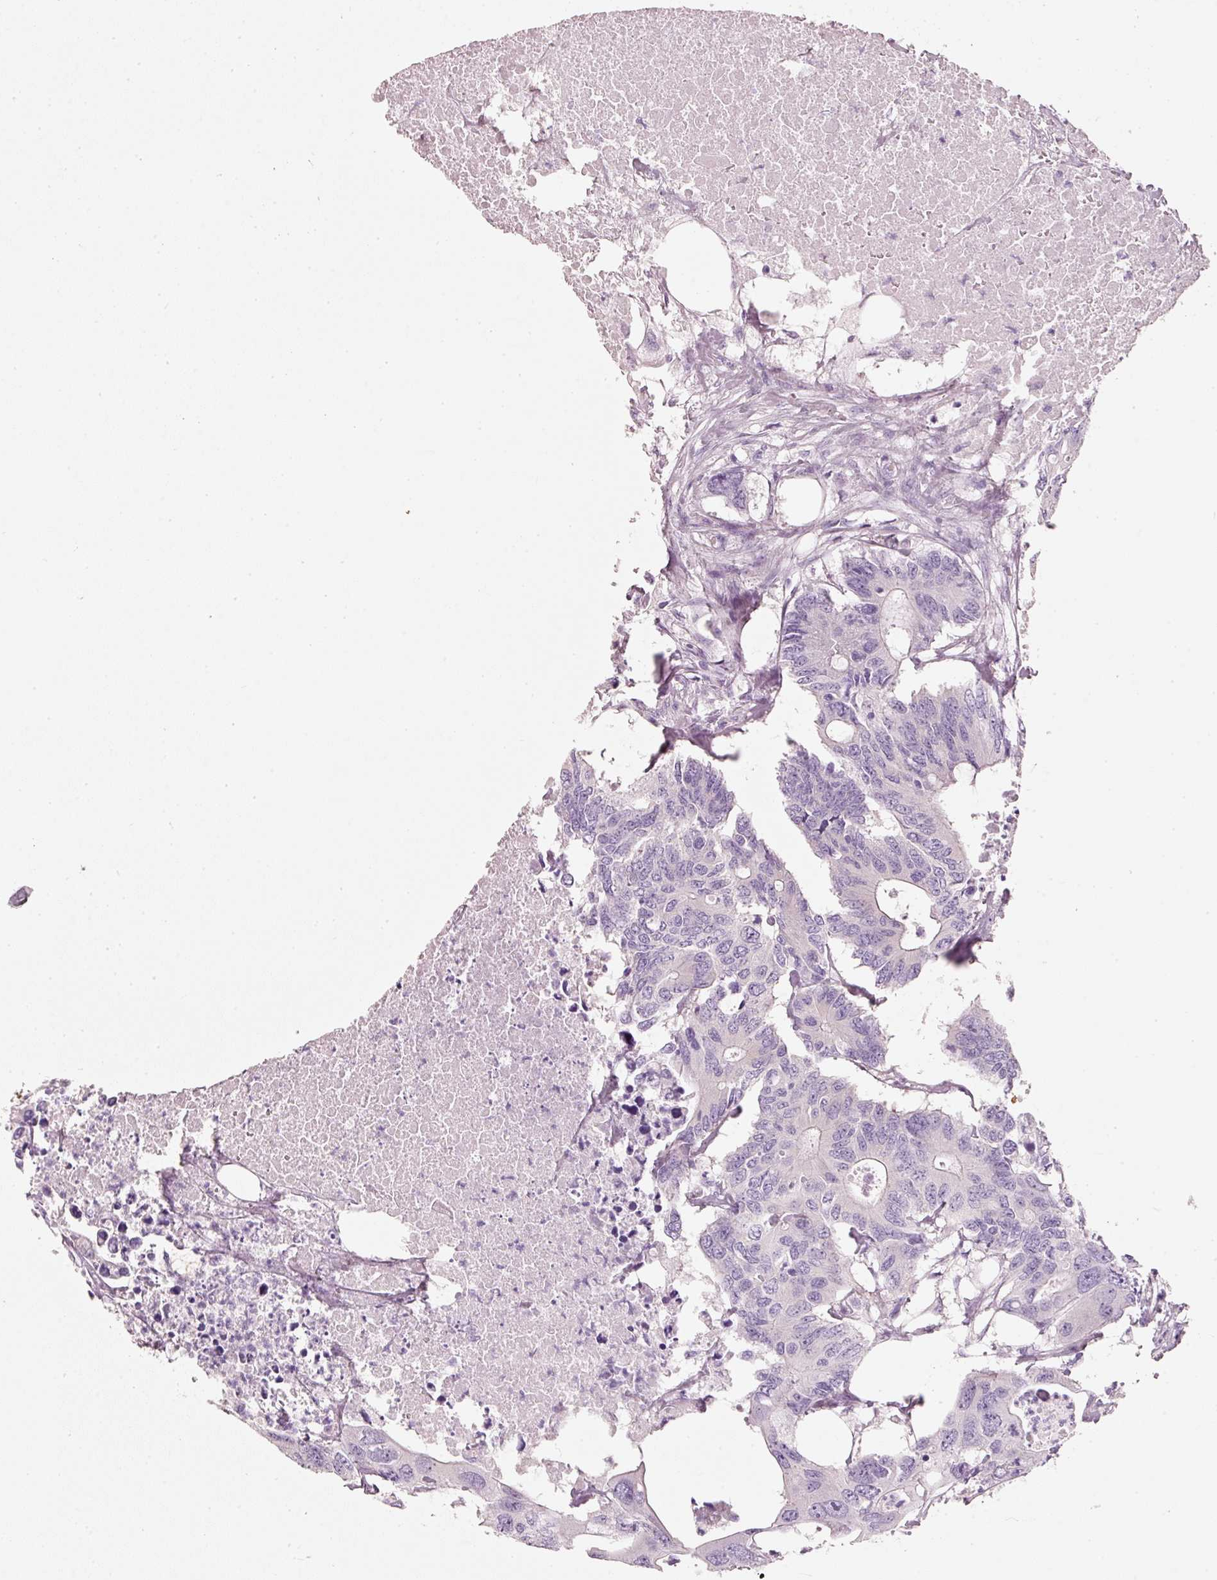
{"staining": {"intensity": "negative", "quantity": "none", "location": "none"}, "tissue": "colorectal cancer", "cell_type": "Tumor cells", "image_type": "cancer", "snomed": [{"axis": "morphology", "description": "Adenocarcinoma, NOS"}, {"axis": "topography", "description": "Colon"}], "caption": "Tumor cells show no significant expression in adenocarcinoma (colorectal).", "gene": "PDXDC1", "patient": {"sex": "male", "age": 71}}